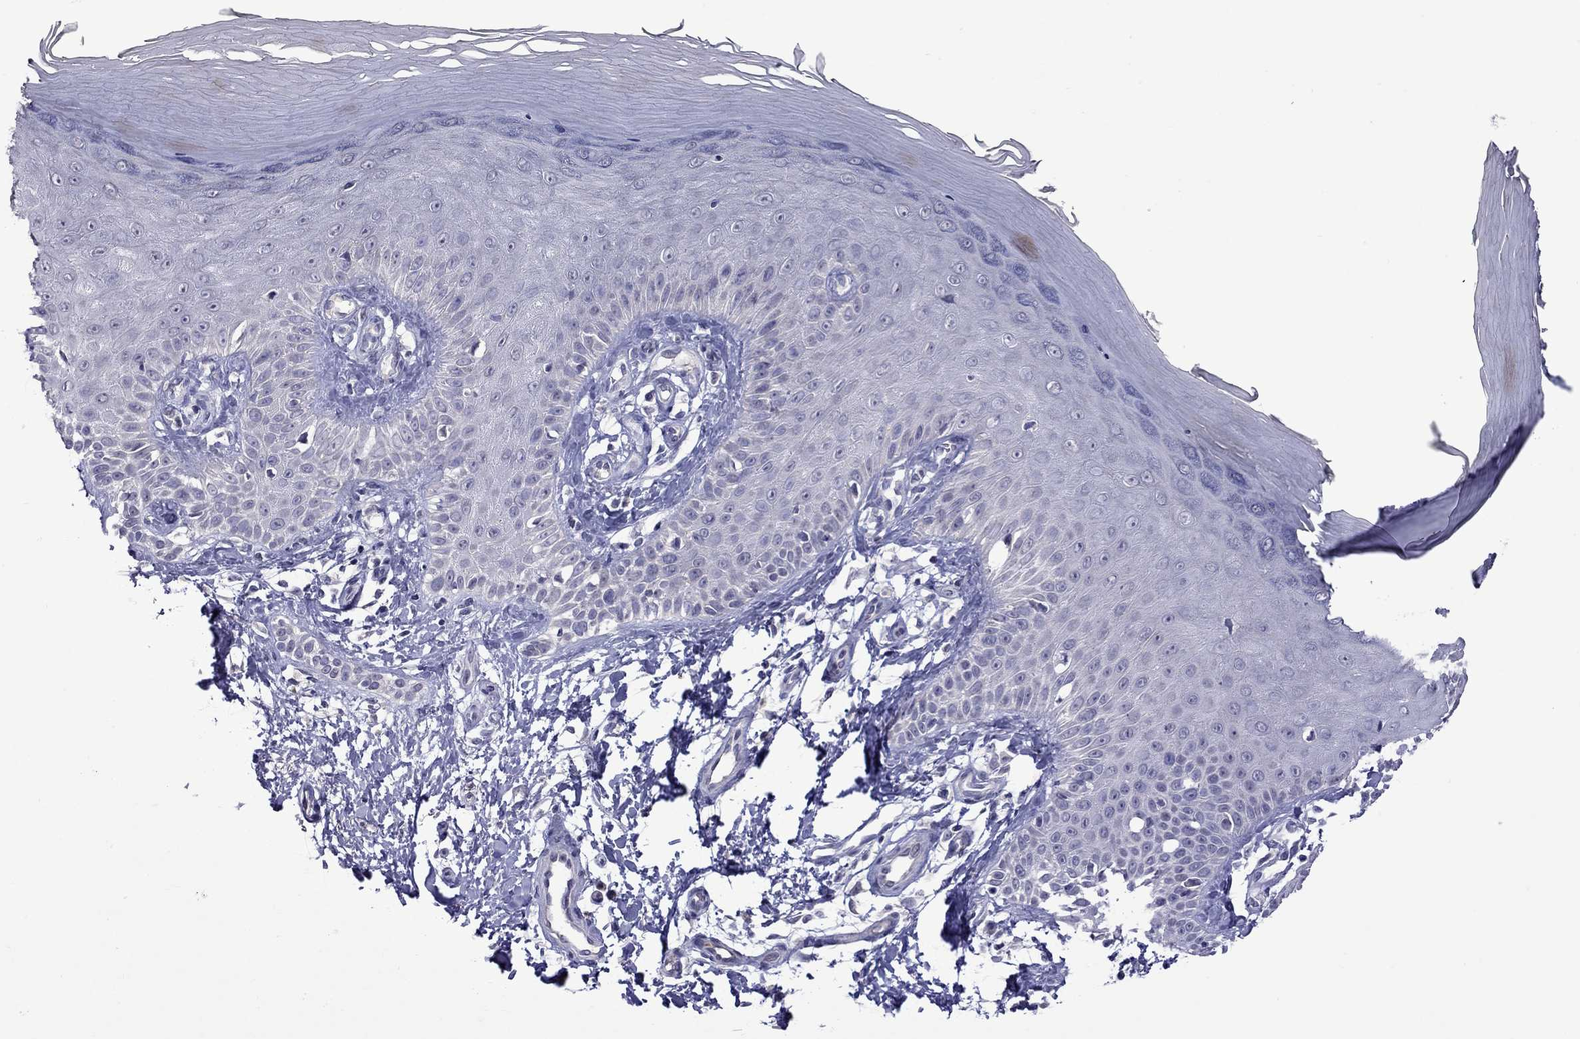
{"staining": {"intensity": "negative", "quantity": "none", "location": "none"}, "tissue": "skin", "cell_type": "Fibroblasts", "image_type": "normal", "snomed": [{"axis": "morphology", "description": "Normal tissue, NOS"}, {"axis": "morphology", "description": "Inflammation, NOS"}, {"axis": "morphology", "description": "Fibrosis, NOS"}, {"axis": "topography", "description": "Skin"}], "caption": "High magnification brightfield microscopy of benign skin stained with DAB (brown) and counterstained with hematoxylin (blue): fibroblasts show no significant positivity.", "gene": "STAR", "patient": {"sex": "male", "age": 71}}